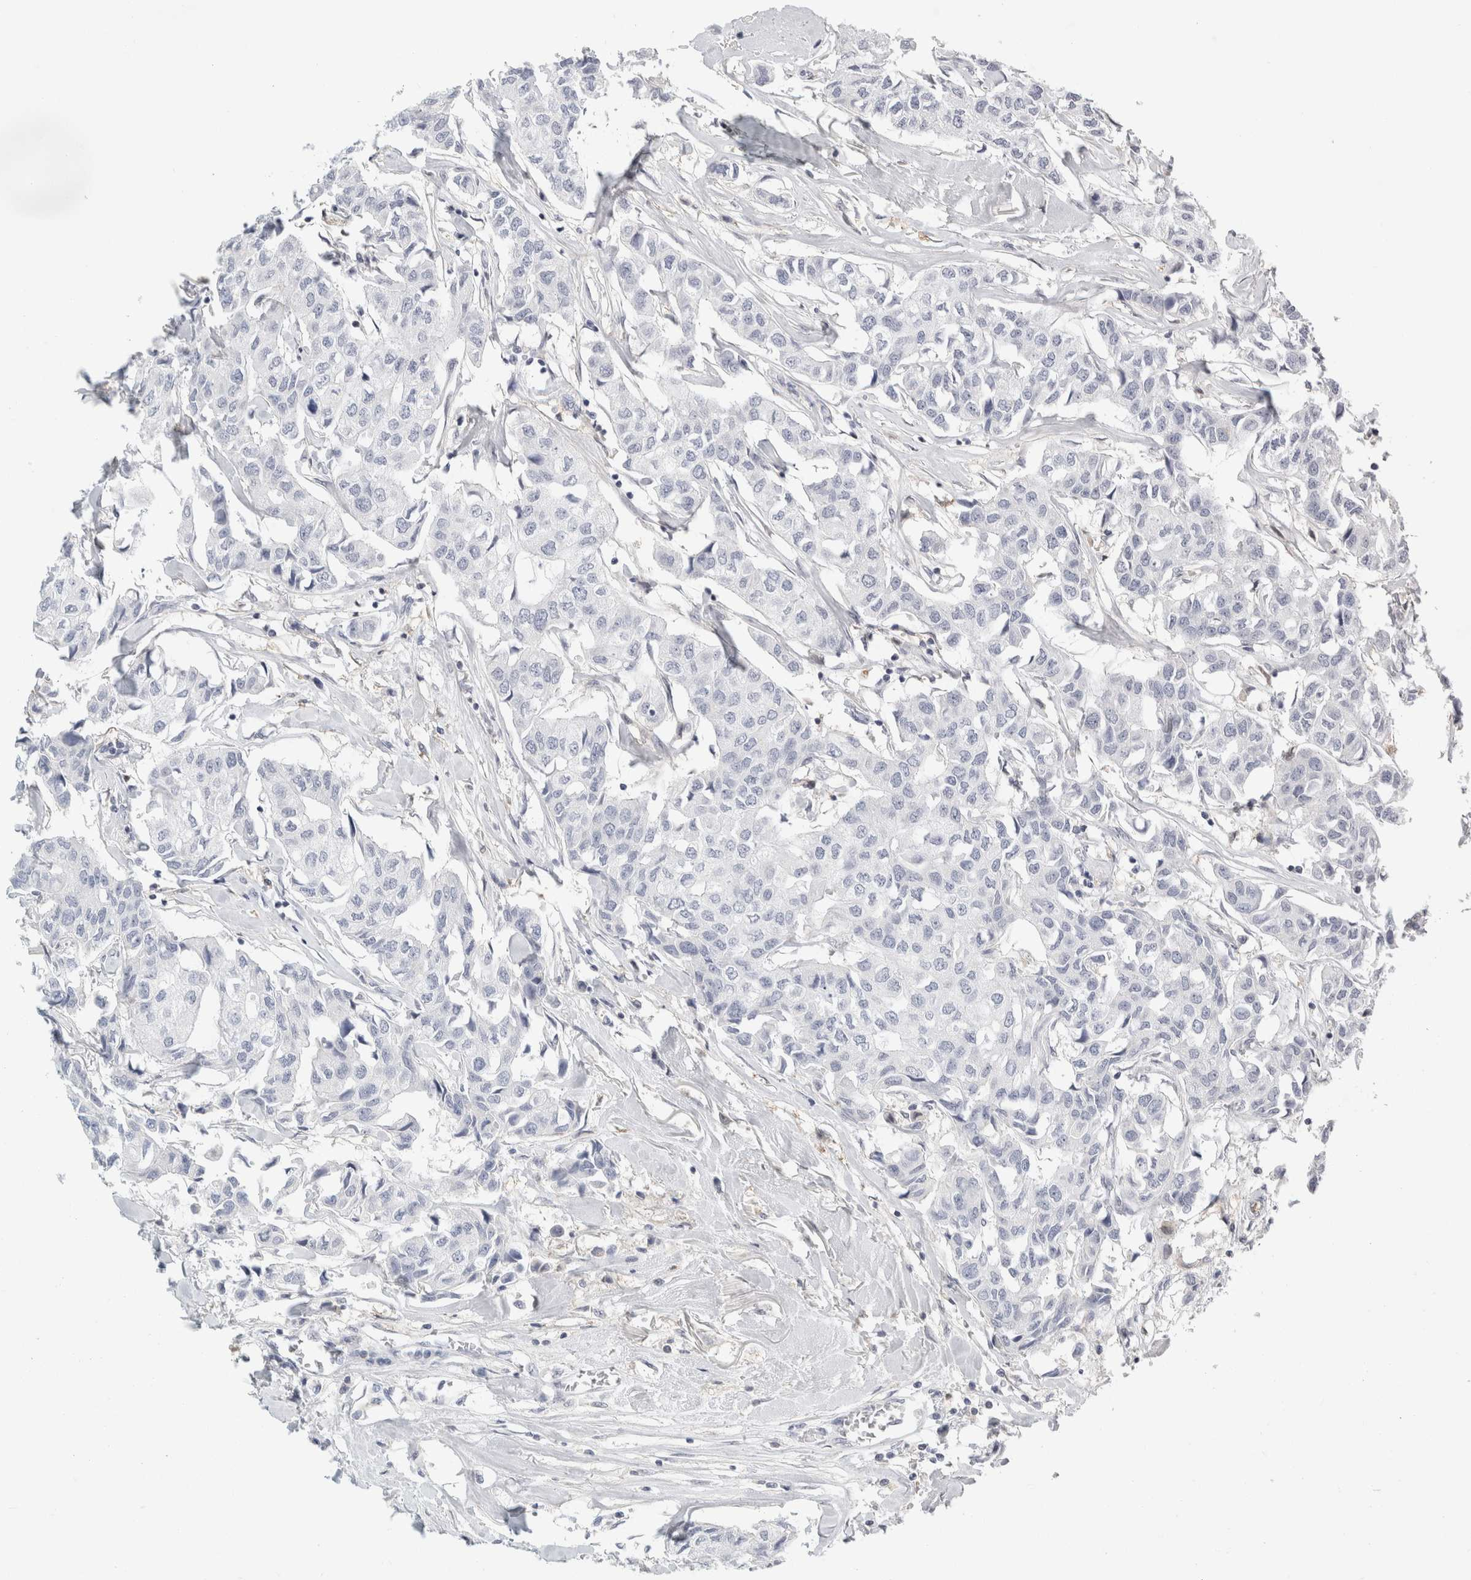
{"staining": {"intensity": "negative", "quantity": "none", "location": "none"}, "tissue": "breast cancer", "cell_type": "Tumor cells", "image_type": "cancer", "snomed": [{"axis": "morphology", "description": "Duct carcinoma"}, {"axis": "topography", "description": "Breast"}], "caption": "There is no significant staining in tumor cells of breast intraductal carcinoma.", "gene": "P2RY2", "patient": {"sex": "female", "age": 80}}